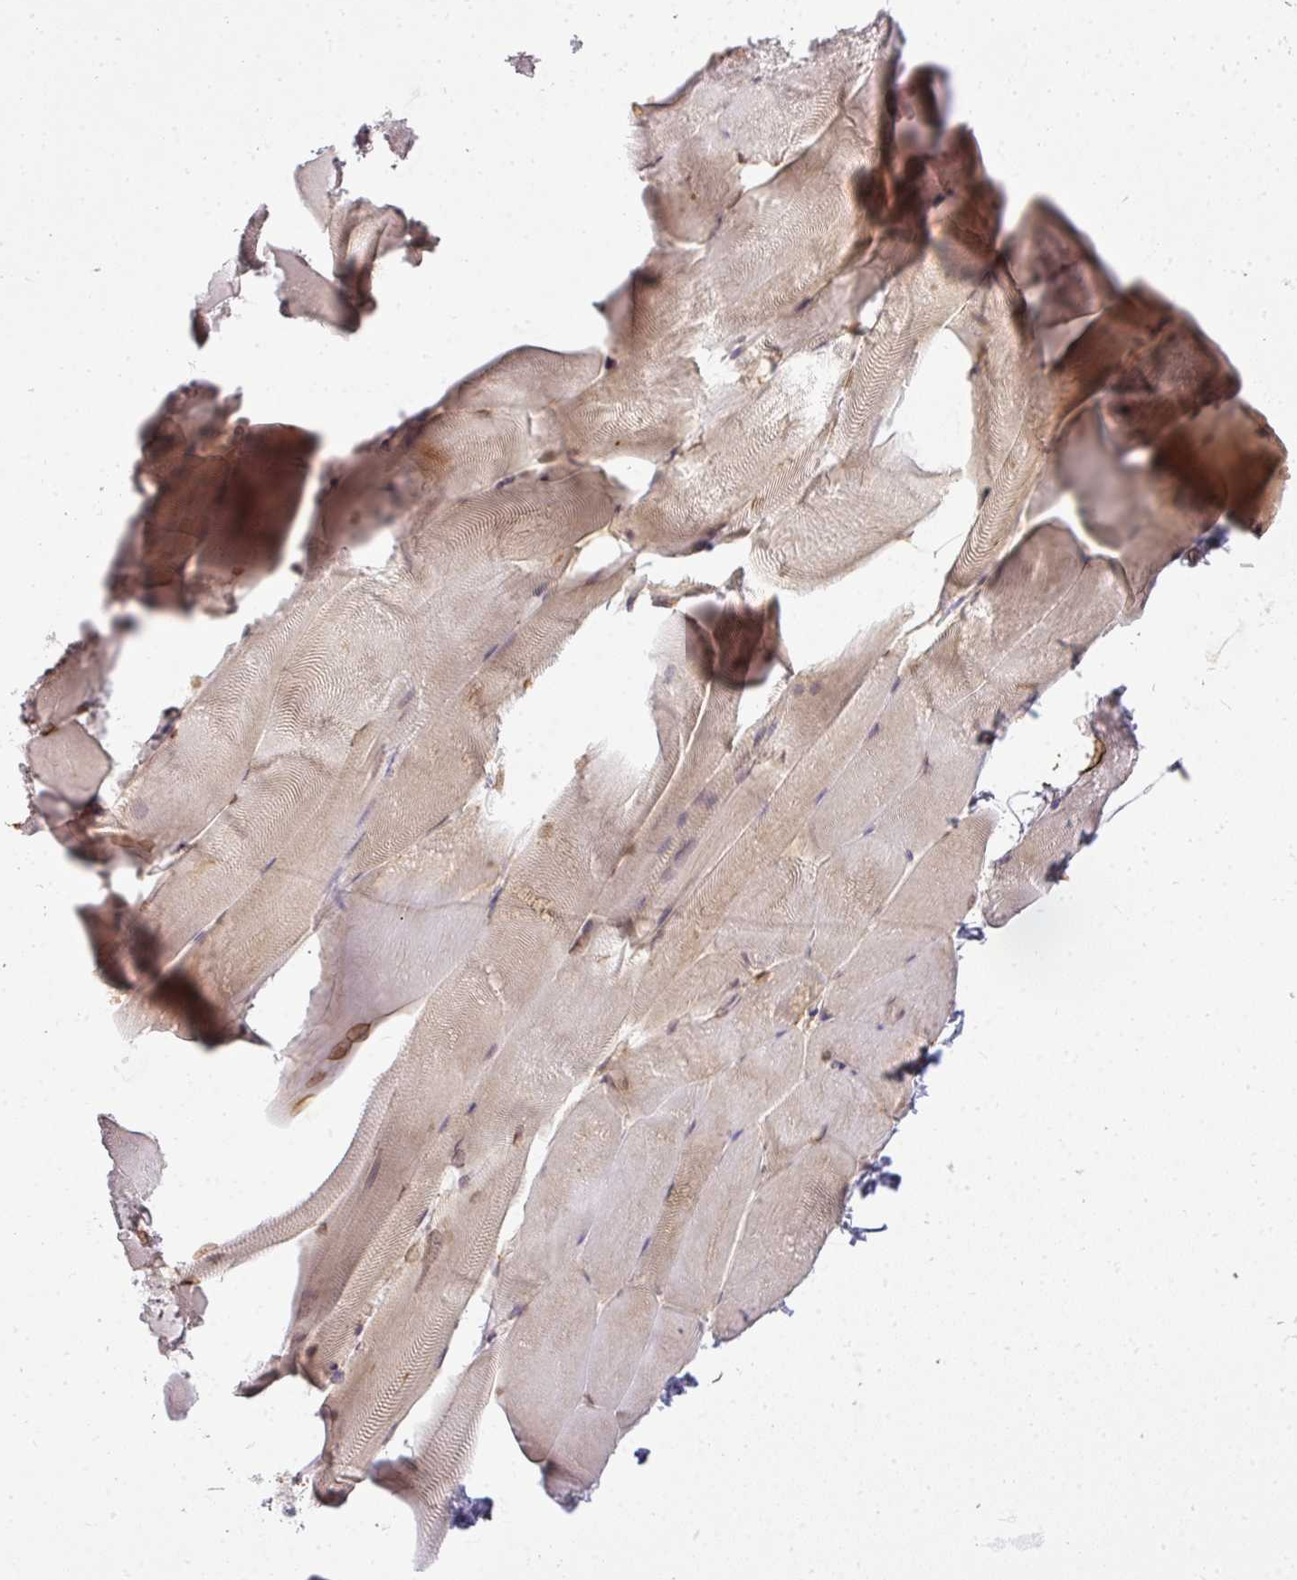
{"staining": {"intensity": "moderate", "quantity": "25%-75%", "location": "cytoplasmic/membranous,nuclear"}, "tissue": "skeletal muscle", "cell_type": "Myocytes", "image_type": "normal", "snomed": [{"axis": "morphology", "description": "Normal tissue, NOS"}, {"axis": "topography", "description": "Skeletal muscle"}], "caption": "Immunohistochemical staining of normal skeletal muscle exhibits moderate cytoplasmic/membranous,nuclear protein positivity in approximately 25%-75% of myocytes. (DAB (3,3'-diaminobenzidine) IHC, brown staining for protein, blue staining for nuclei).", "gene": "COX18", "patient": {"sex": "female", "age": 64}}